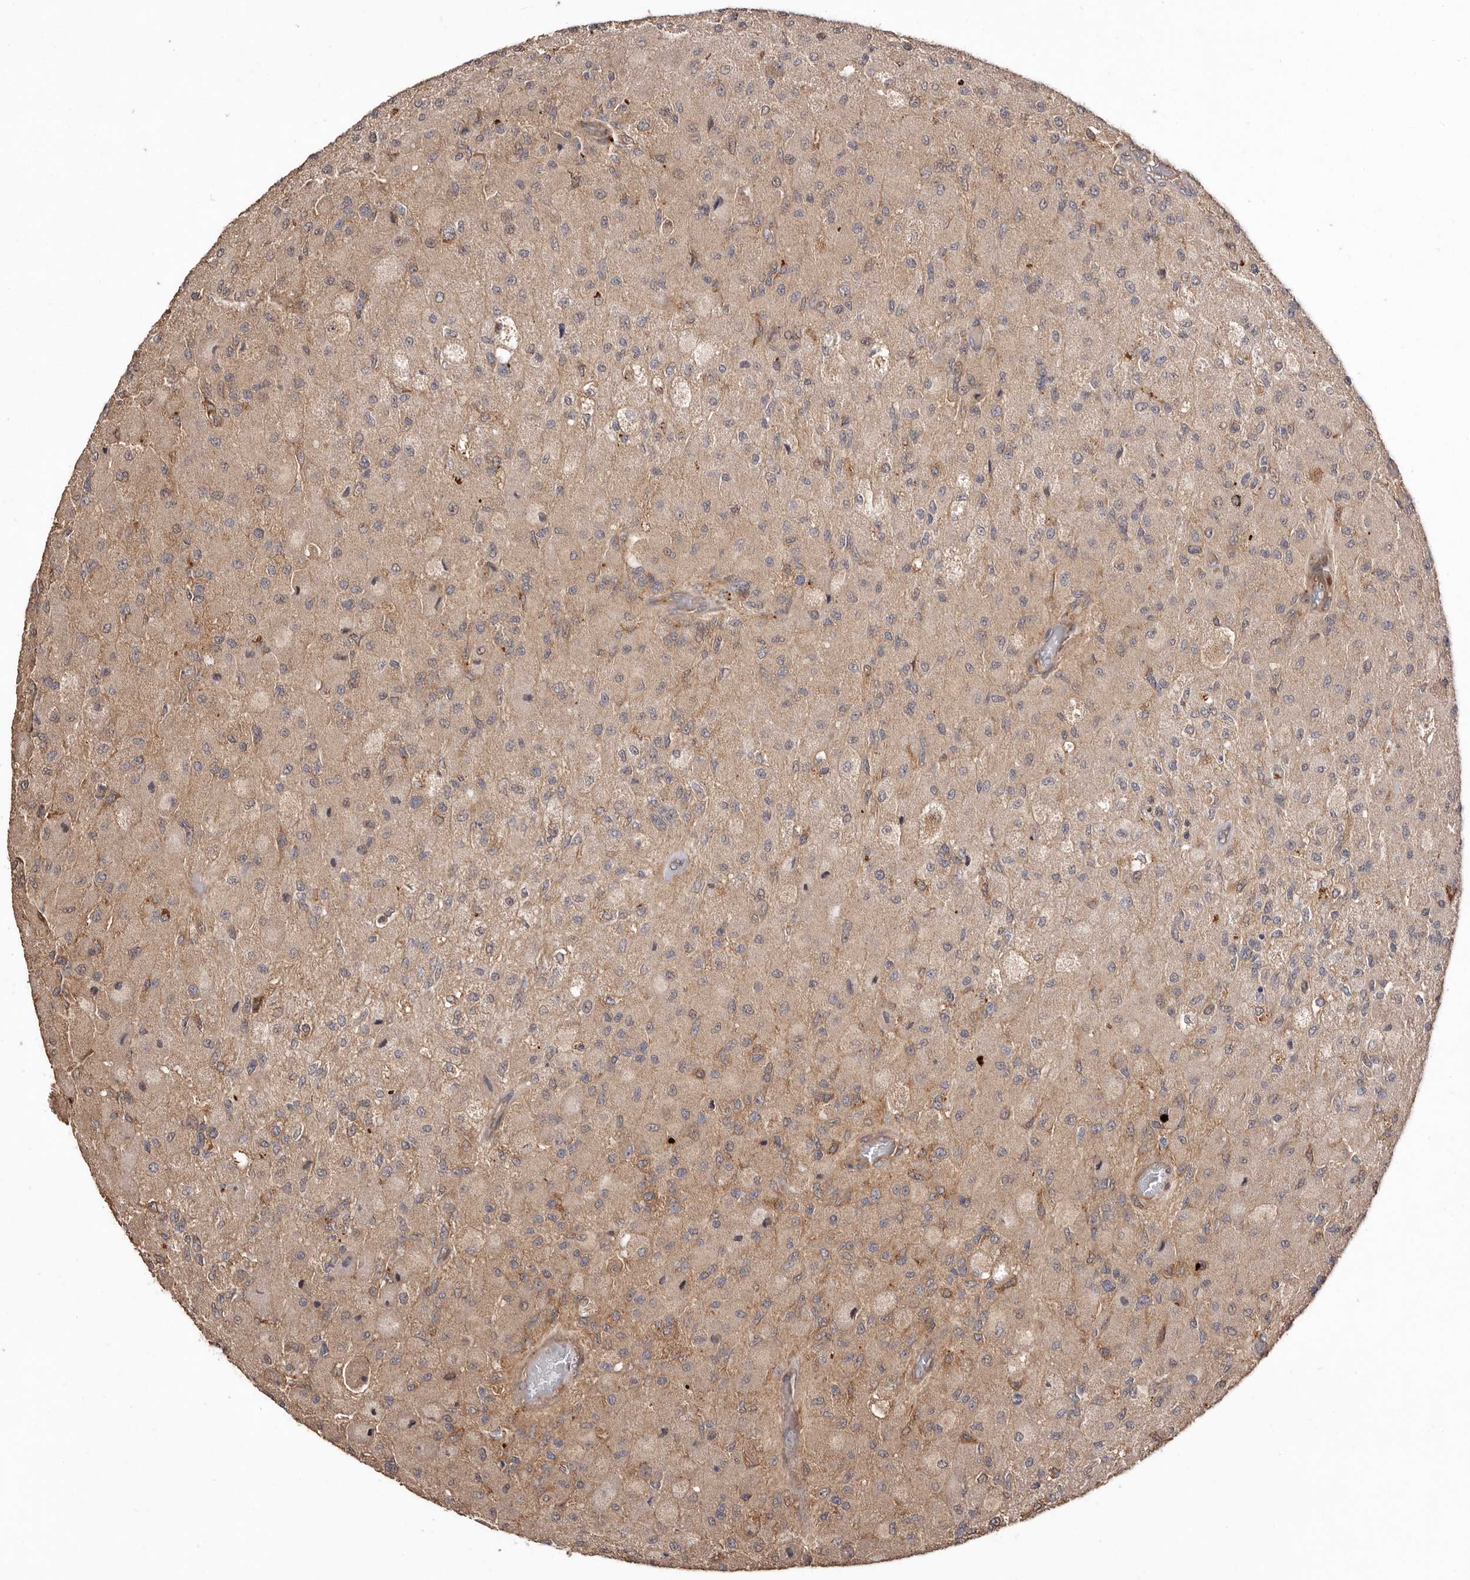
{"staining": {"intensity": "weak", "quantity": "25%-75%", "location": "cytoplasmic/membranous"}, "tissue": "glioma", "cell_type": "Tumor cells", "image_type": "cancer", "snomed": [{"axis": "morphology", "description": "Normal tissue, NOS"}, {"axis": "morphology", "description": "Glioma, malignant, High grade"}, {"axis": "topography", "description": "Cerebral cortex"}], "caption": "Immunohistochemistry staining of glioma, which demonstrates low levels of weak cytoplasmic/membranous expression in about 25%-75% of tumor cells indicating weak cytoplasmic/membranous protein staining. The staining was performed using DAB (3,3'-diaminobenzidine) (brown) for protein detection and nuclei were counterstained in hematoxylin (blue).", "gene": "RWDD1", "patient": {"sex": "male", "age": 77}}